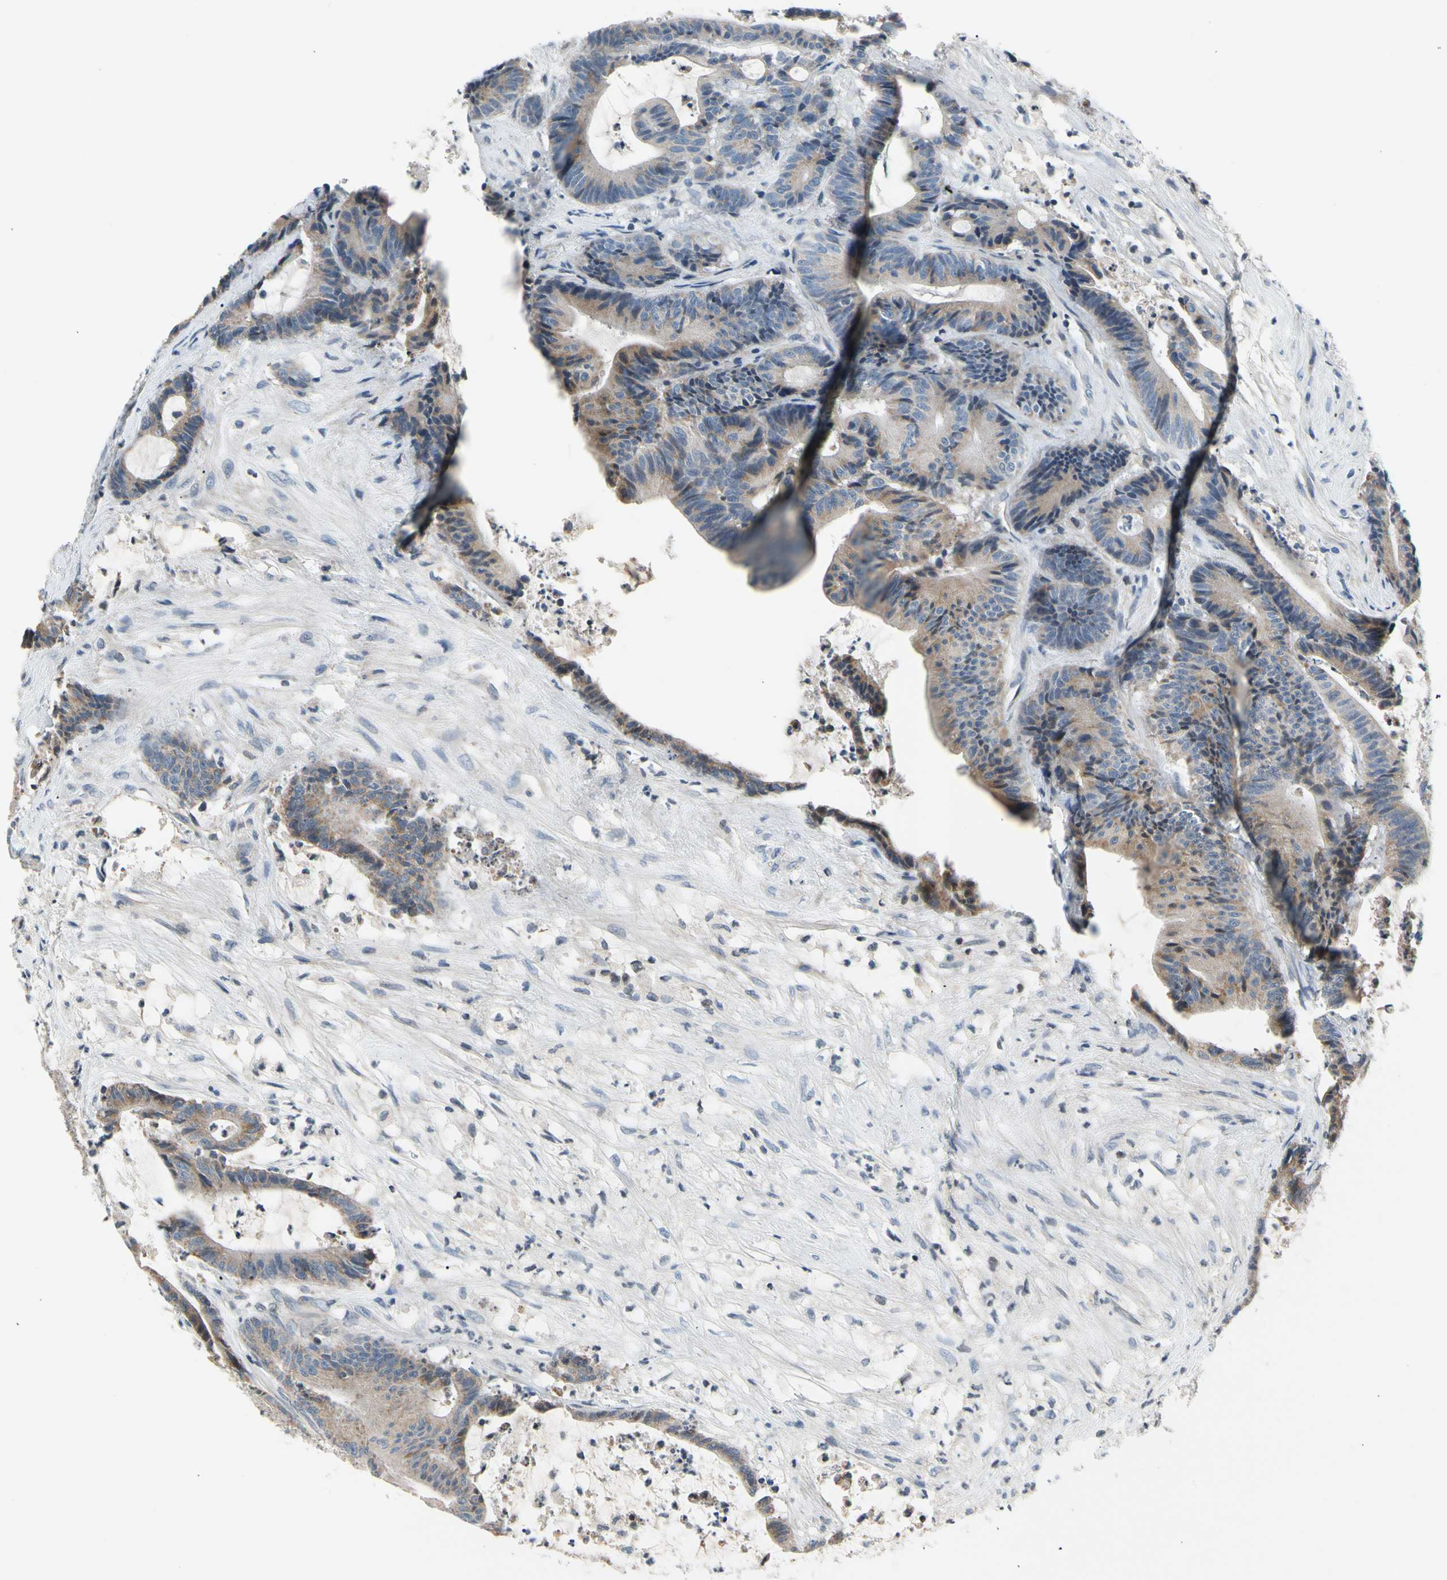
{"staining": {"intensity": "weak", "quantity": ">75%", "location": "cytoplasmic/membranous"}, "tissue": "colorectal cancer", "cell_type": "Tumor cells", "image_type": "cancer", "snomed": [{"axis": "morphology", "description": "Adenocarcinoma, NOS"}, {"axis": "topography", "description": "Colon"}], "caption": "Weak cytoplasmic/membranous staining for a protein is seen in approximately >75% of tumor cells of colorectal adenocarcinoma using immunohistochemistry.", "gene": "SOX30", "patient": {"sex": "female", "age": 84}}